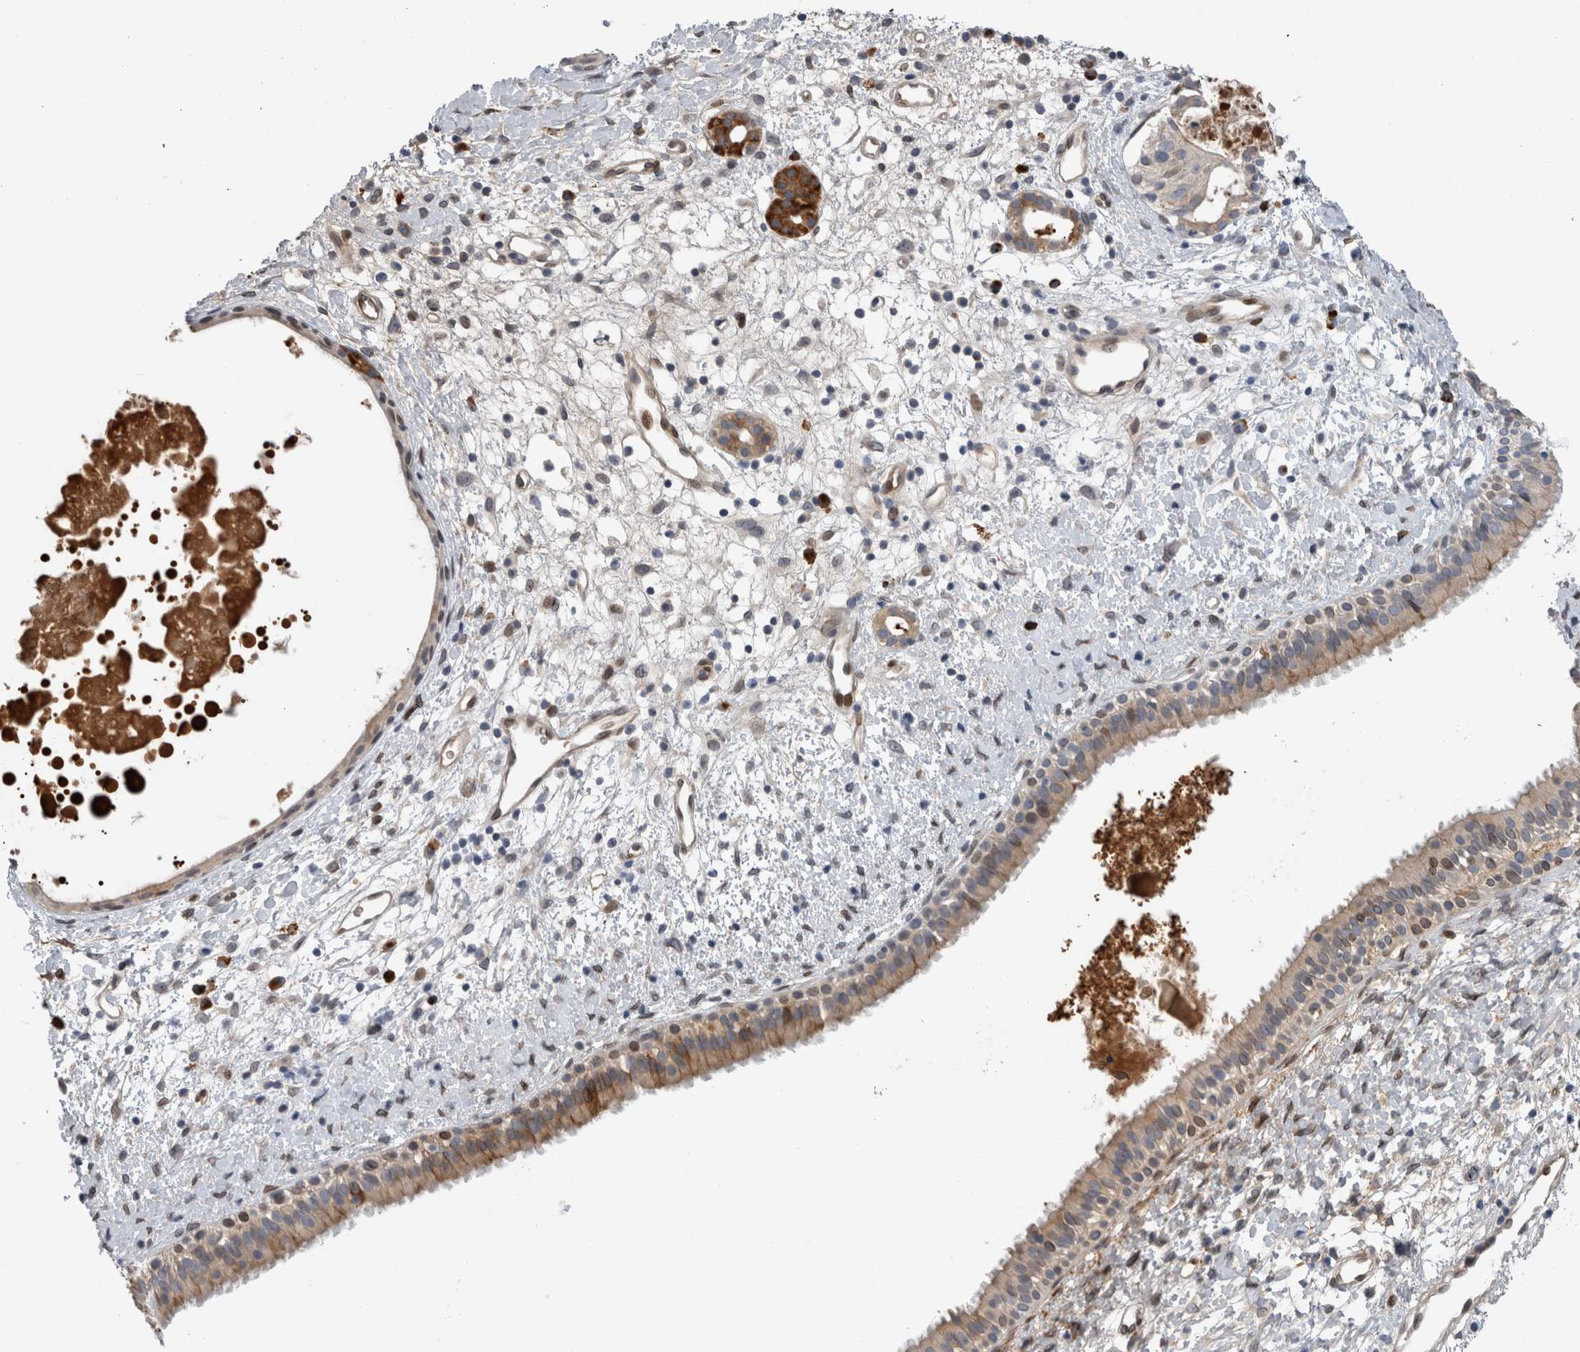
{"staining": {"intensity": "weak", "quantity": "<25%", "location": "nuclear"}, "tissue": "nasopharynx", "cell_type": "Respiratory epithelial cells", "image_type": "normal", "snomed": [{"axis": "morphology", "description": "Normal tissue, NOS"}, {"axis": "topography", "description": "Nasopharynx"}], "caption": "DAB immunohistochemical staining of normal nasopharynx reveals no significant staining in respiratory epithelial cells. (Immunohistochemistry, brightfield microscopy, high magnification).", "gene": "DMTN", "patient": {"sex": "male", "age": 22}}